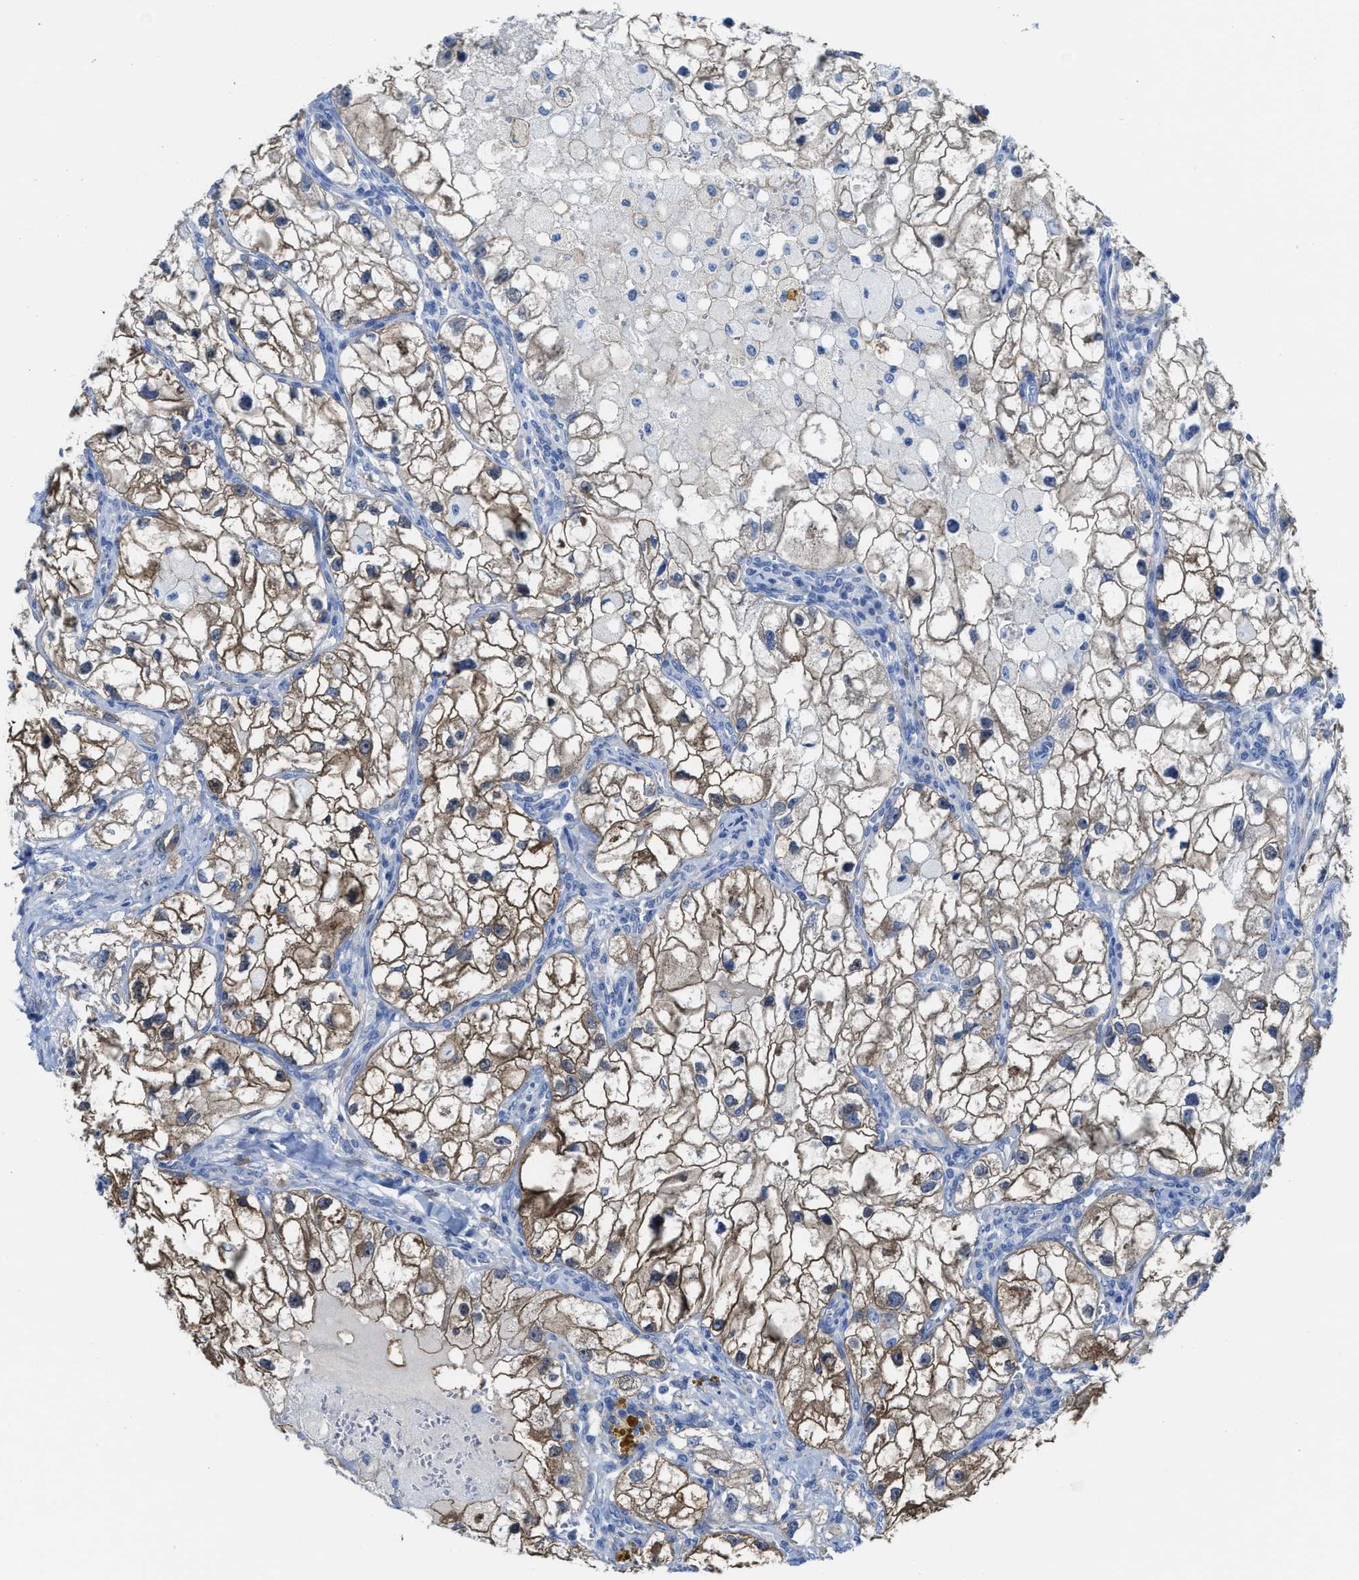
{"staining": {"intensity": "moderate", "quantity": "25%-75%", "location": "cytoplasmic/membranous"}, "tissue": "renal cancer", "cell_type": "Tumor cells", "image_type": "cancer", "snomed": [{"axis": "morphology", "description": "Adenocarcinoma, NOS"}, {"axis": "topography", "description": "Kidney"}], "caption": "Protein expression analysis of renal adenocarcinoma reveals moderate cytoplasmic/membranous staining in about 25%-75% of tumor cells. Immunohistochemistry (ihc) stains the protein of interest in brown and the nuclei are stained blue.", "gene": "ASS1", "patient": {"sex": "female", "age": 70}}